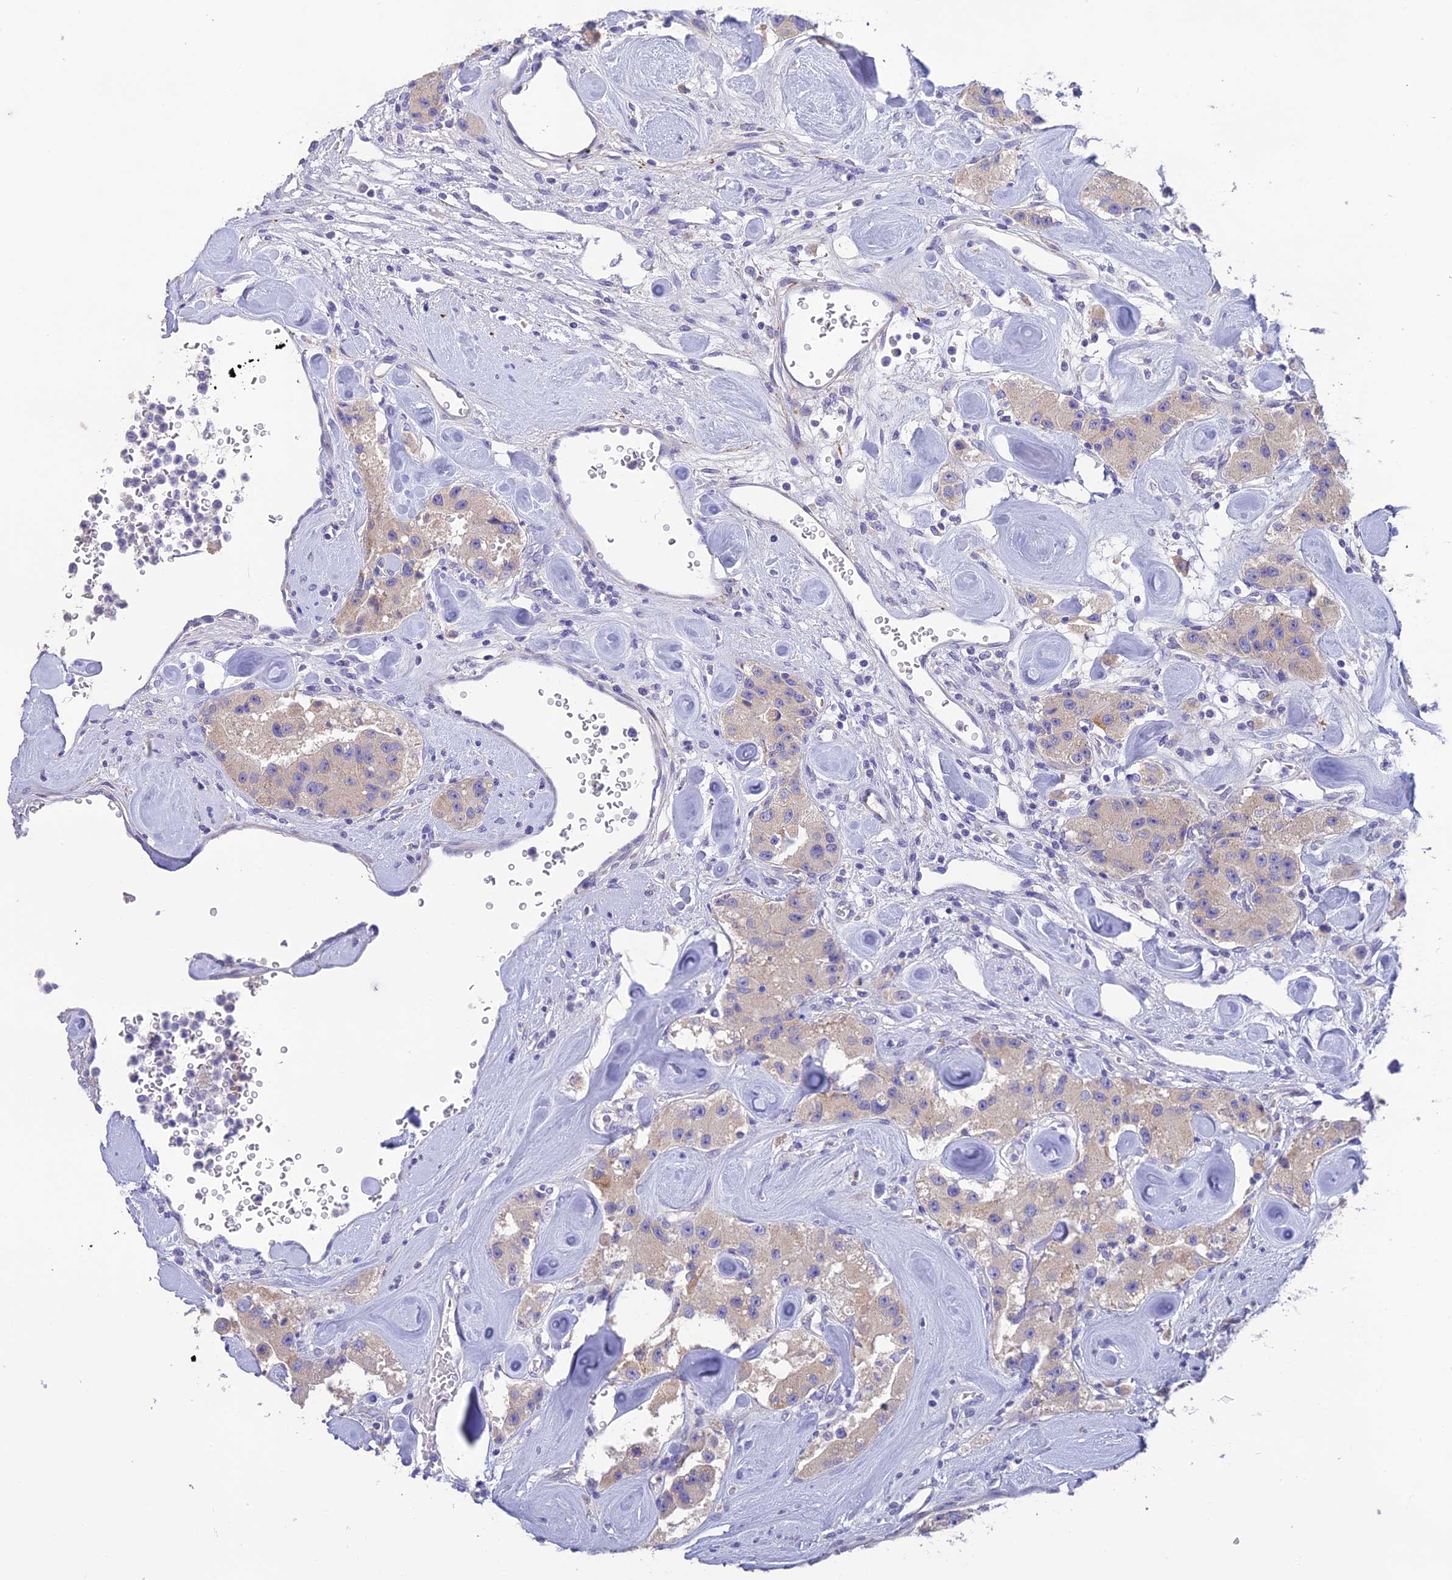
{"staining": {"intensity": "weak", "quantity": "25%-75%", "location": "cytoplasmic/membranous"}, "tissue": "carcinoid", "cell_type": "Tumor cells", "image_type": "cancer", "snomed": [{"axis": "morphology", "description": "Carcinoid, malignant, NOS"}, {"axis": "topography", "description": "Pancreas"}], "caption": "Weak cytoplasmic/membranous protein staining is appreciated in approximately 25%-75% of tumor cells in carcinoid.", "gene": "HSD17B2", "patient": {"sex": "male", "age": 41}}